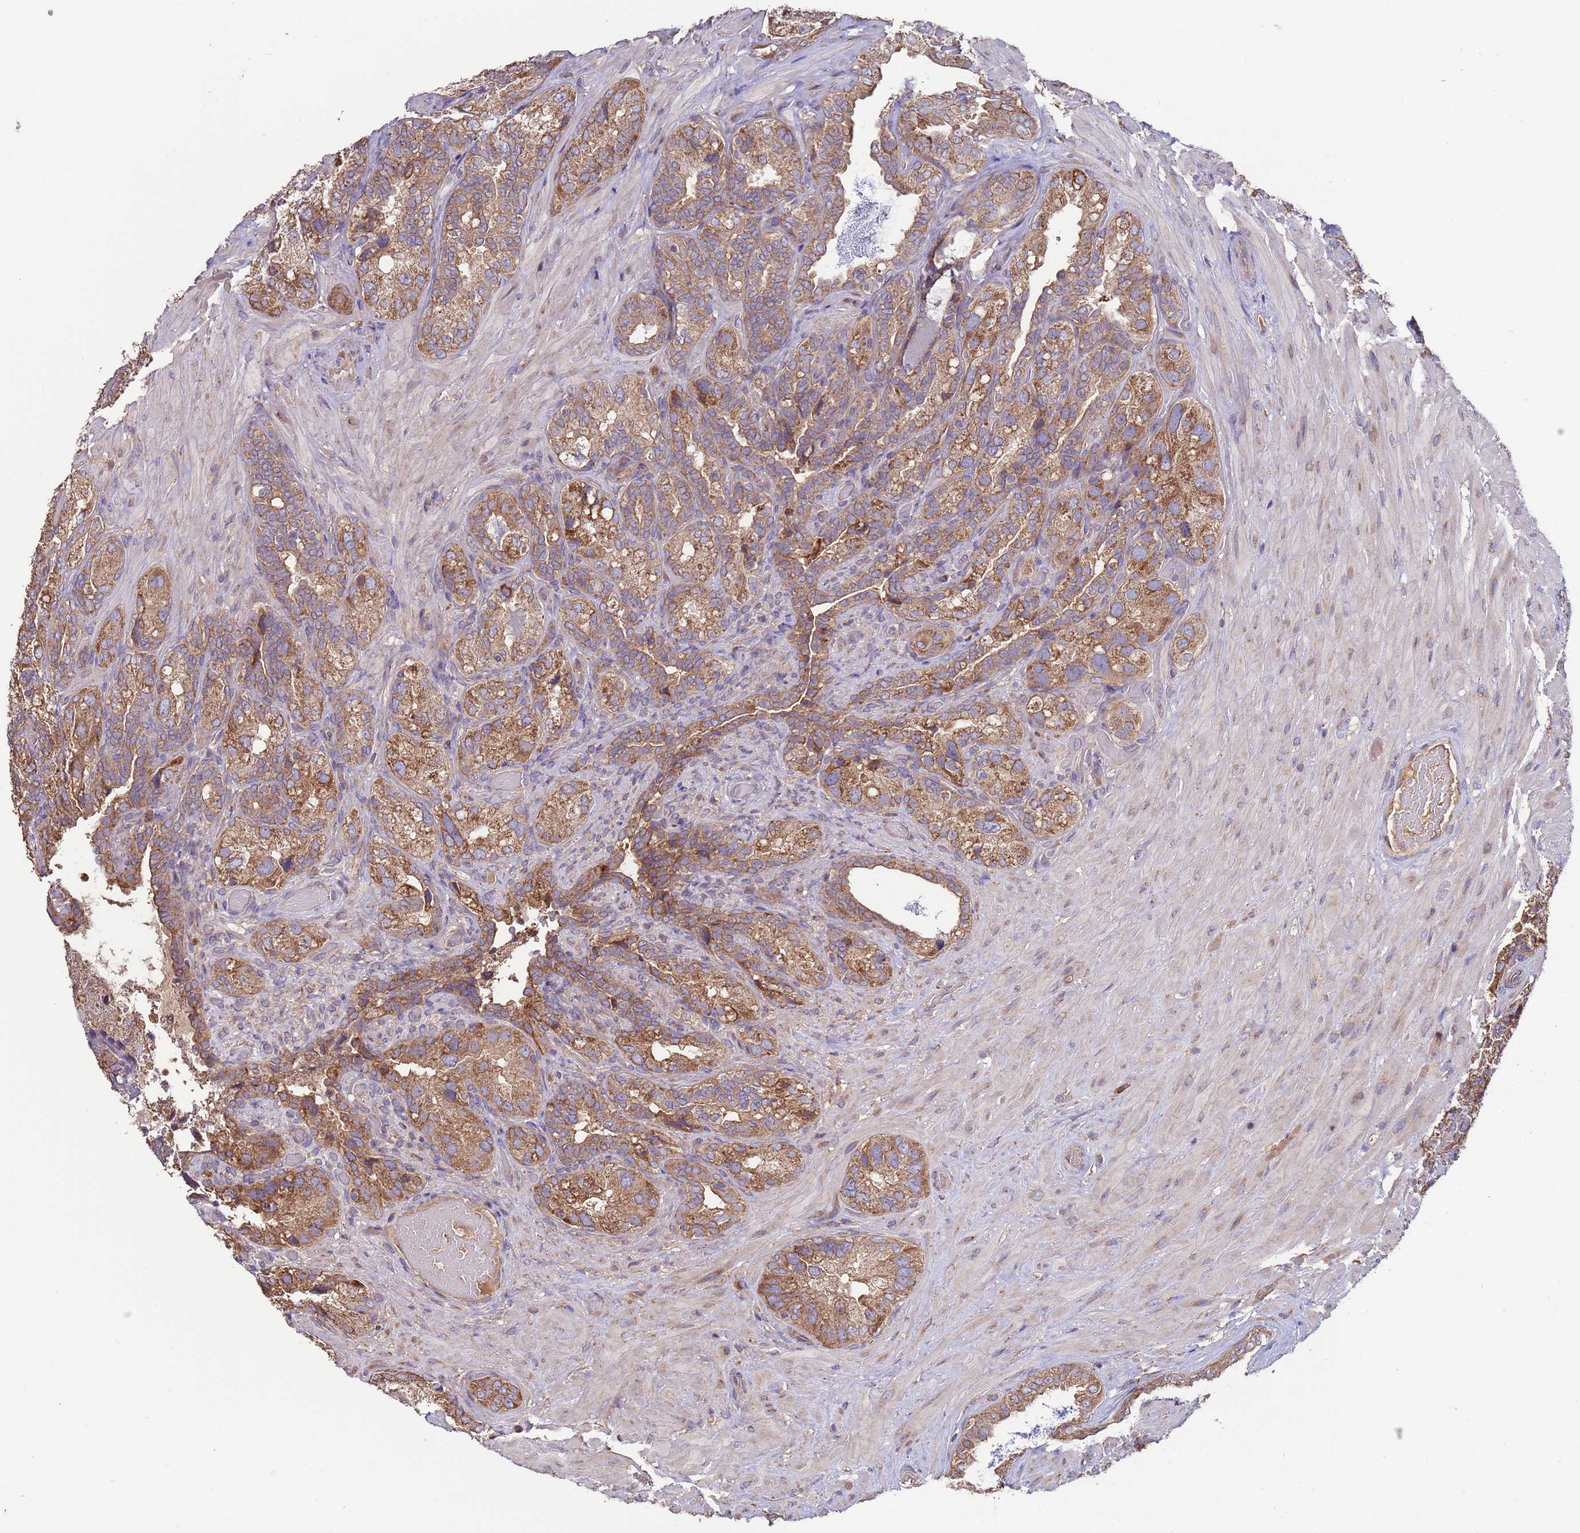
{"staining": {"intensity": "moderate", "quantity": ">75%", "location": "cytoplasmic/membranous"}, "tissue": "seminal vesicle", "cell_type": "Glandular cells", "image_type": "normal", "snomed": [{"axis": "morphology", "description": "Normal tissue, NOS"}, {"axis": "topography", "description": "Seminal veicle"}, {"axis": "topography", "description": "Peripheral nerve tissue"}], "caption": "A photomicrograph showing moderate cytoplasmic/membranous staining in approximately >75% of glandular cells in normal seminal vesicle, as visualized by brown immunohistochemical staining.", "gene": "EEF1AKMT1", "patient": {"sex": "male", "age": 67}}